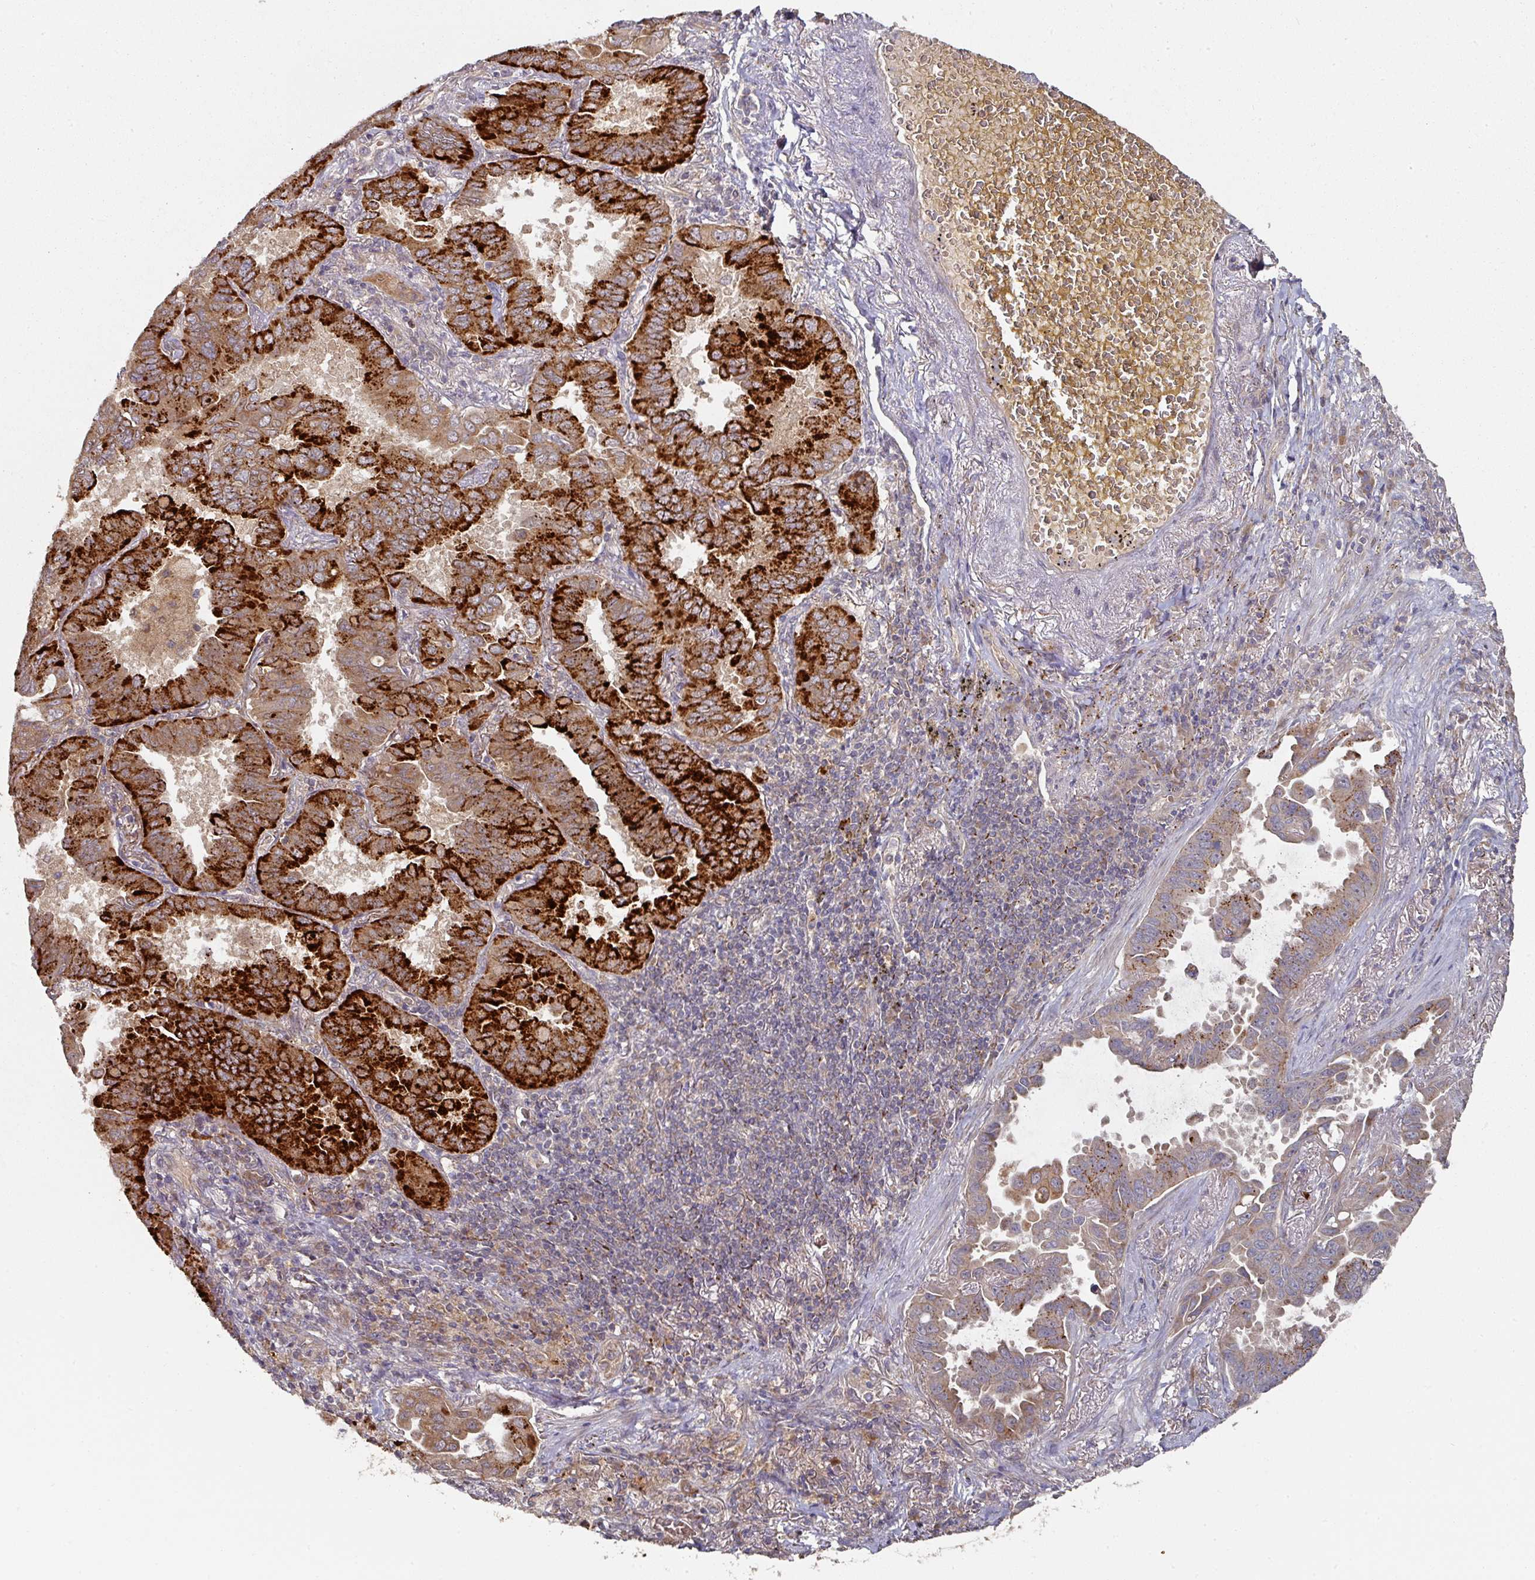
{"staining": {"intensity": "strong", "quantity": "25%-75%", "location": "cytoplasmic/membranous"}, "tissue": "lung cancer", "cell_type": "Tumor cells", "image_type": "cancer", "snomed": [{"axis": "morphology", "description": "Adenocarcinoma, NOS"}, {"axis": "topography", "description": "Lung"}], "caption": "Human lung cancer (adenocarcinoma) stained with a protein marker shows strong staining in tumor cells.", "gene": "DNAJC7", "patient": {"sex": "male", "age": 64}}